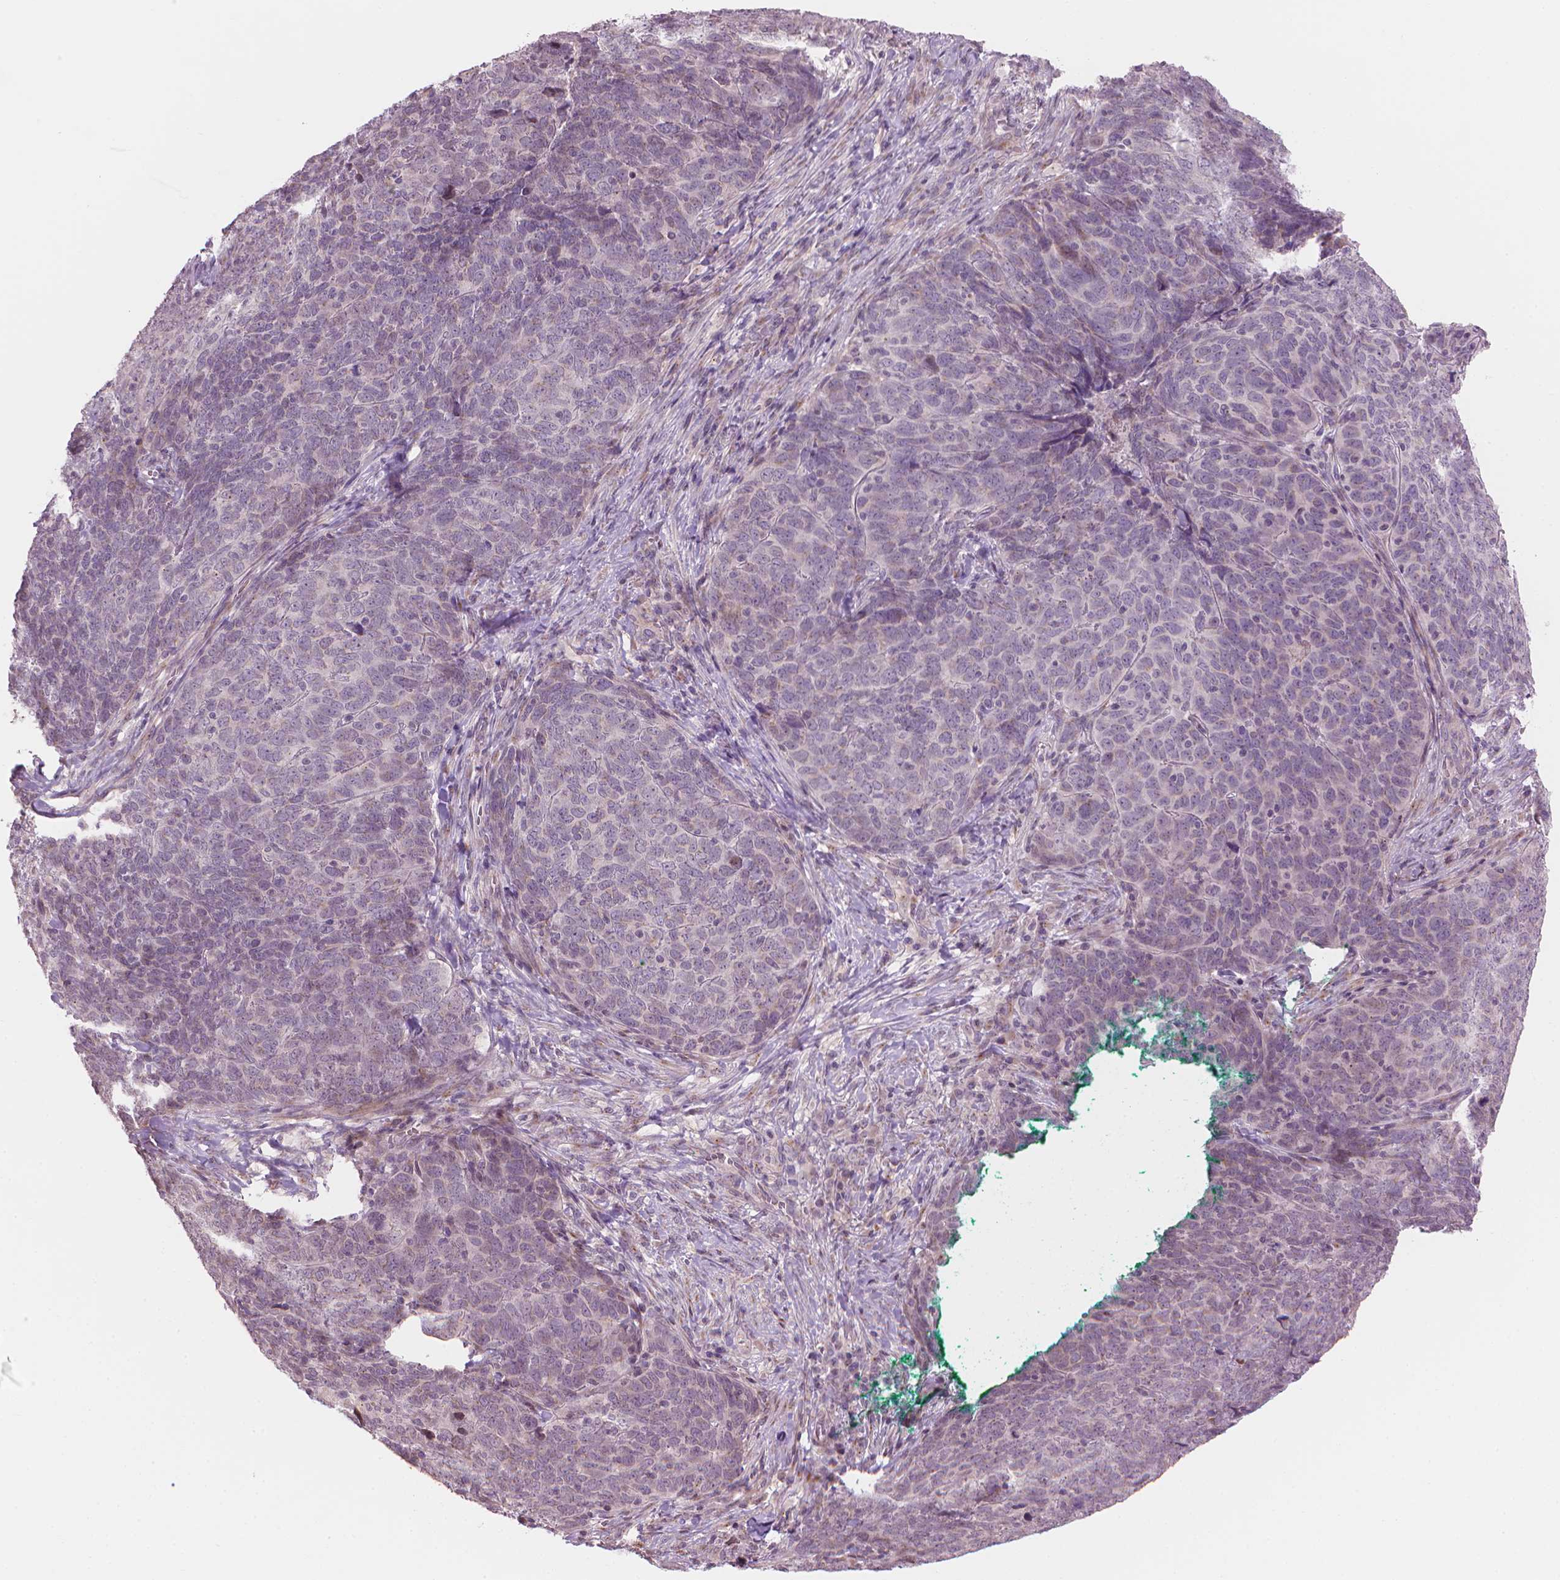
{"staining": {"intensity": "negative", "quantity": "none", "location": "none"}, "tissue": "skin cancer", "cell_type": "Tumor cells", "image_type": "cancer", "snomed": [{"axis": "morphology", "description": "Squamous cell carcinoma, NOS"}, {"axis": "topography", "description": "Skin"}, {"axis": "topography", "description": "Anal"}], "caption": "DAB (3,3'-diaminobenzidine) immunohistochemical staining of human skin cancer reveals no significant positivity in tumor cells. (DAB immunohistochemistry (IHC) visualized using brightfield microscopy, high magnification).", "gene": "IFFO1", "patient": {"sex": "female", "age": 51}}